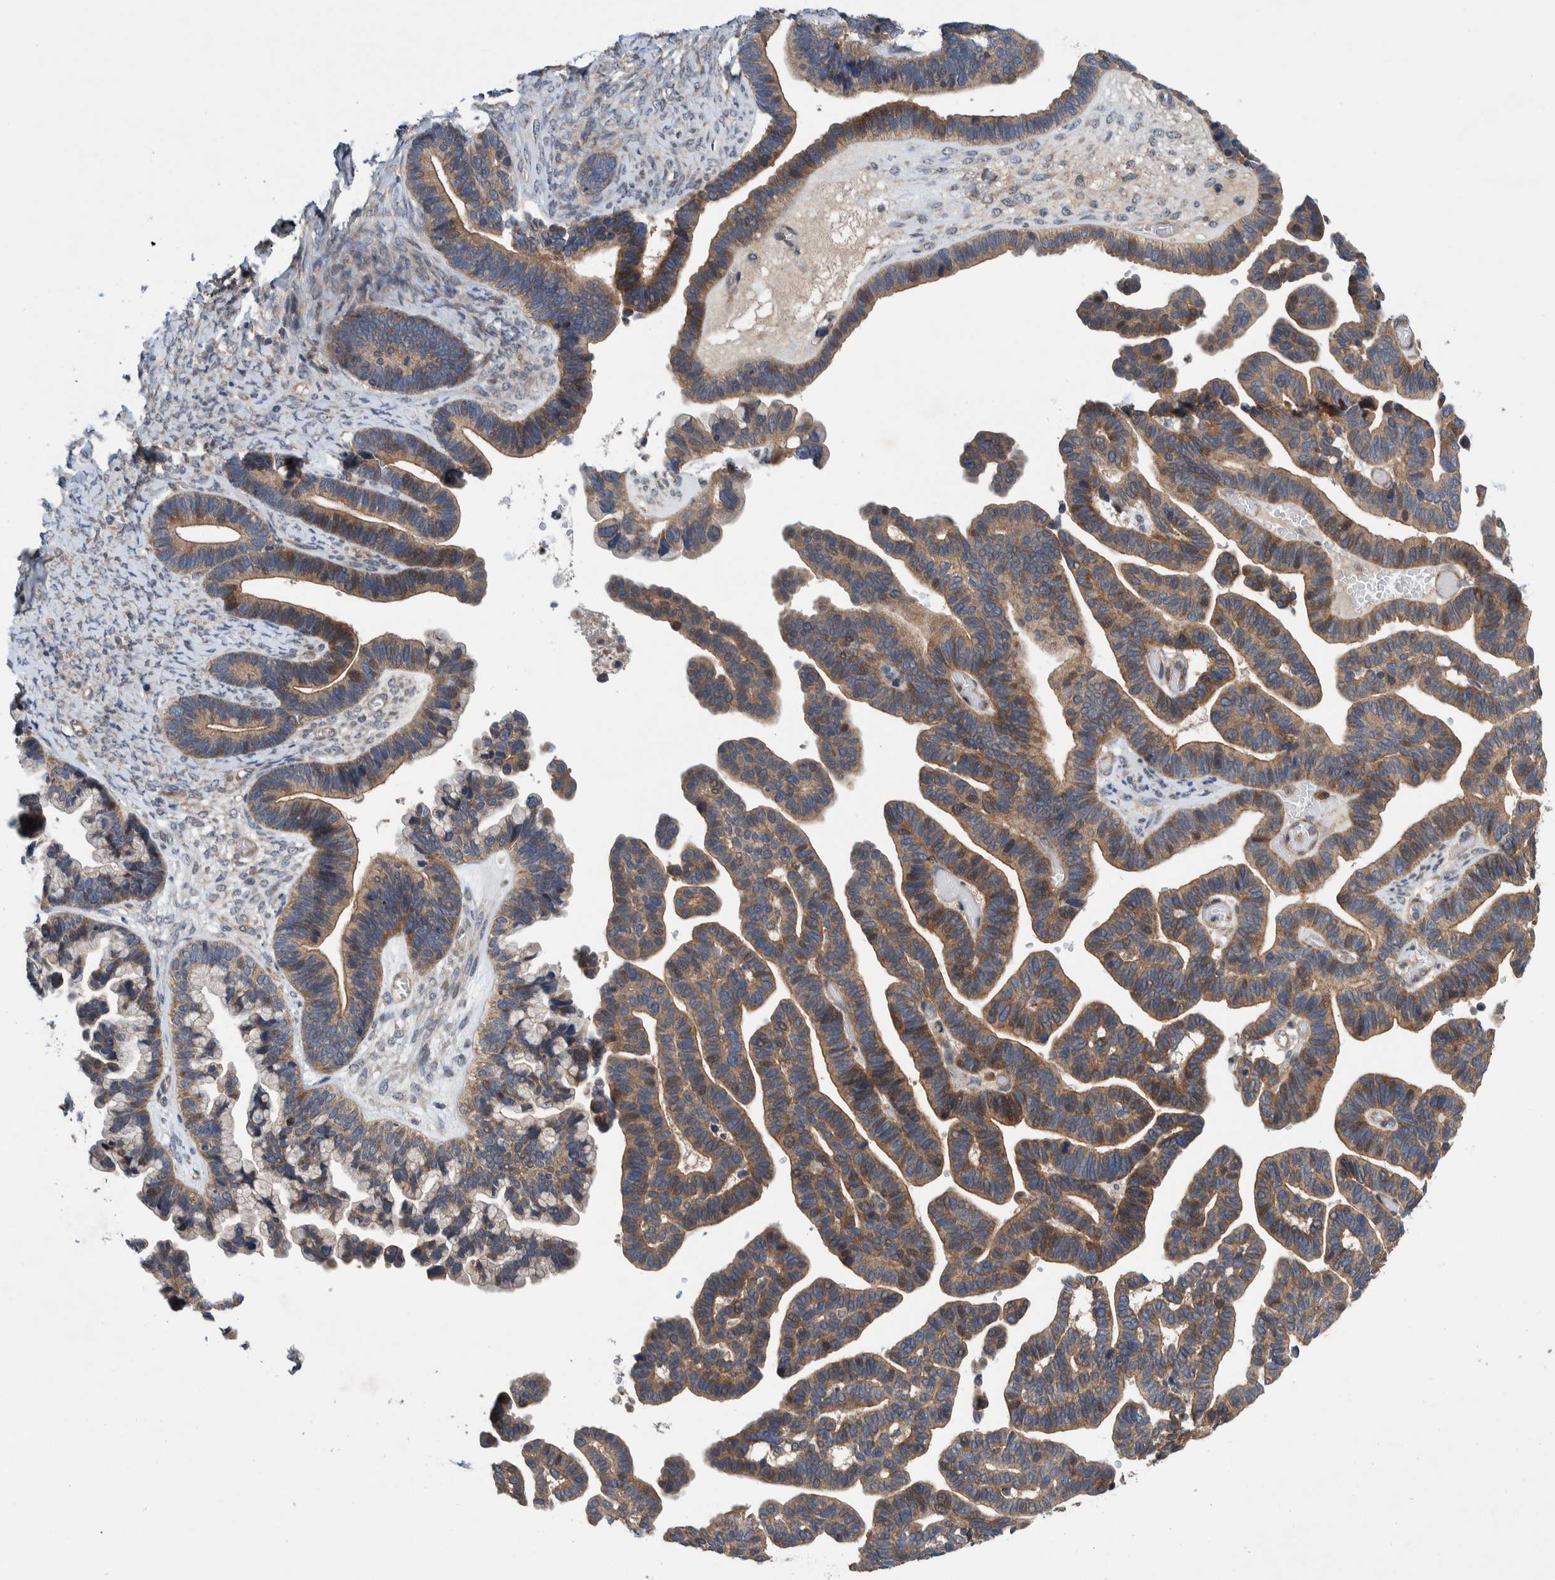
{"staining": {"intensity": "moderate", "quantity": ">75%", "location": "cytoplasmic/membranous"}, "tissue": "ovarian cancer", "cell_type": "Tumor cells", "image_type": "cancer", "snomed": [{"axis": "morphology", "description": "Cystadenocarcinoma, serous, NOS"}, {"axis": "topography", "description": "Ovary"}], "caption": "An image showing moderate cytoplasmic/membranous expression in approximately >75% of tumor cells in ovarian serous cystadenocarcinoma, as visualized by brown immunohistochemical staining.", "gene": "PIK3R6", "patient": {"sex": "female", "age": 56}}